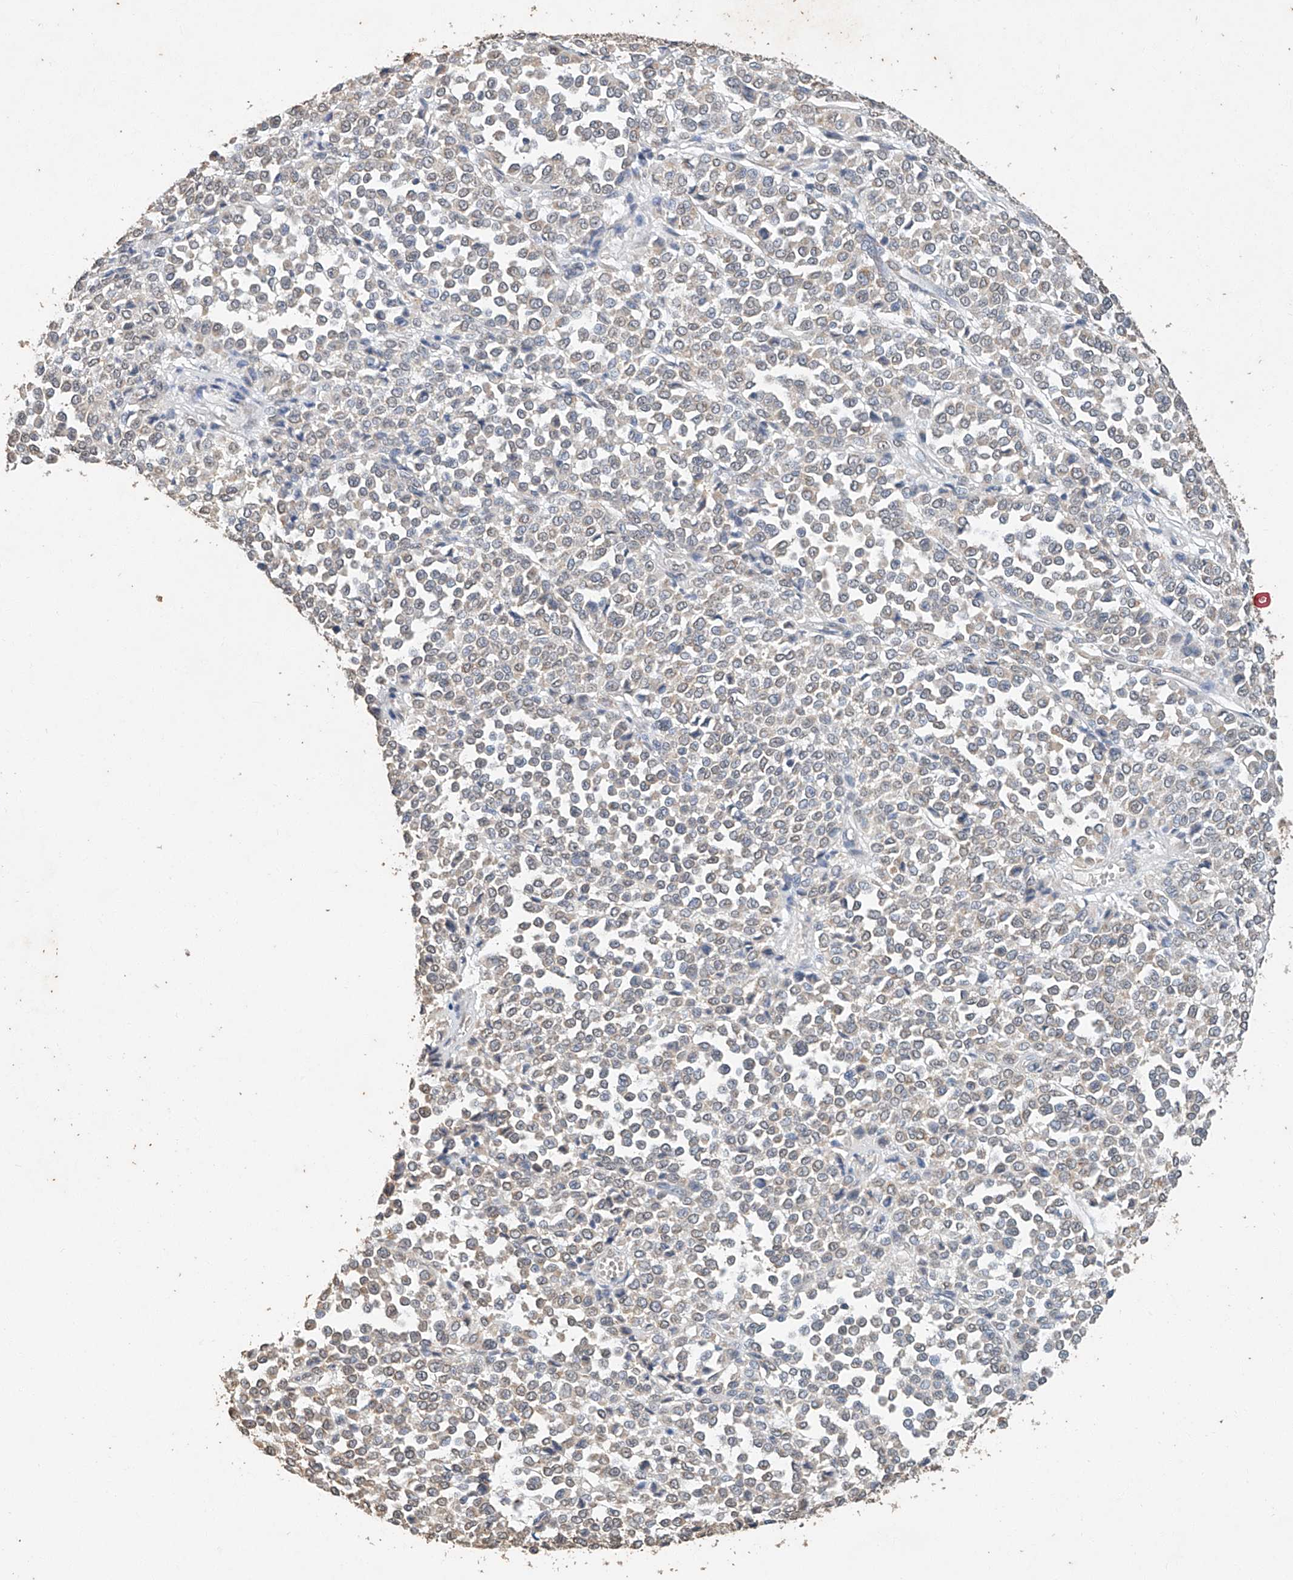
{"staining": {"intensity": "moderate", "quantity": "<25%", "location": "cytoplasmic/membranous"}, "tissue": "melanoma", "cell_type": "Tumor cells", "image_type": "cancer", "snomed": [{"axis": "morphology", "description": "Malignant melanoma, Metastatic site"}, {"axis": "topography", "description": "Pancreas"}], "caption": "Human malignant melanoma (metastatic site) stained with a protein marker exhibits moderate staining in tumor cells.", "gene": "CERS4", "patient": {"sex": "female", "age": 30}}